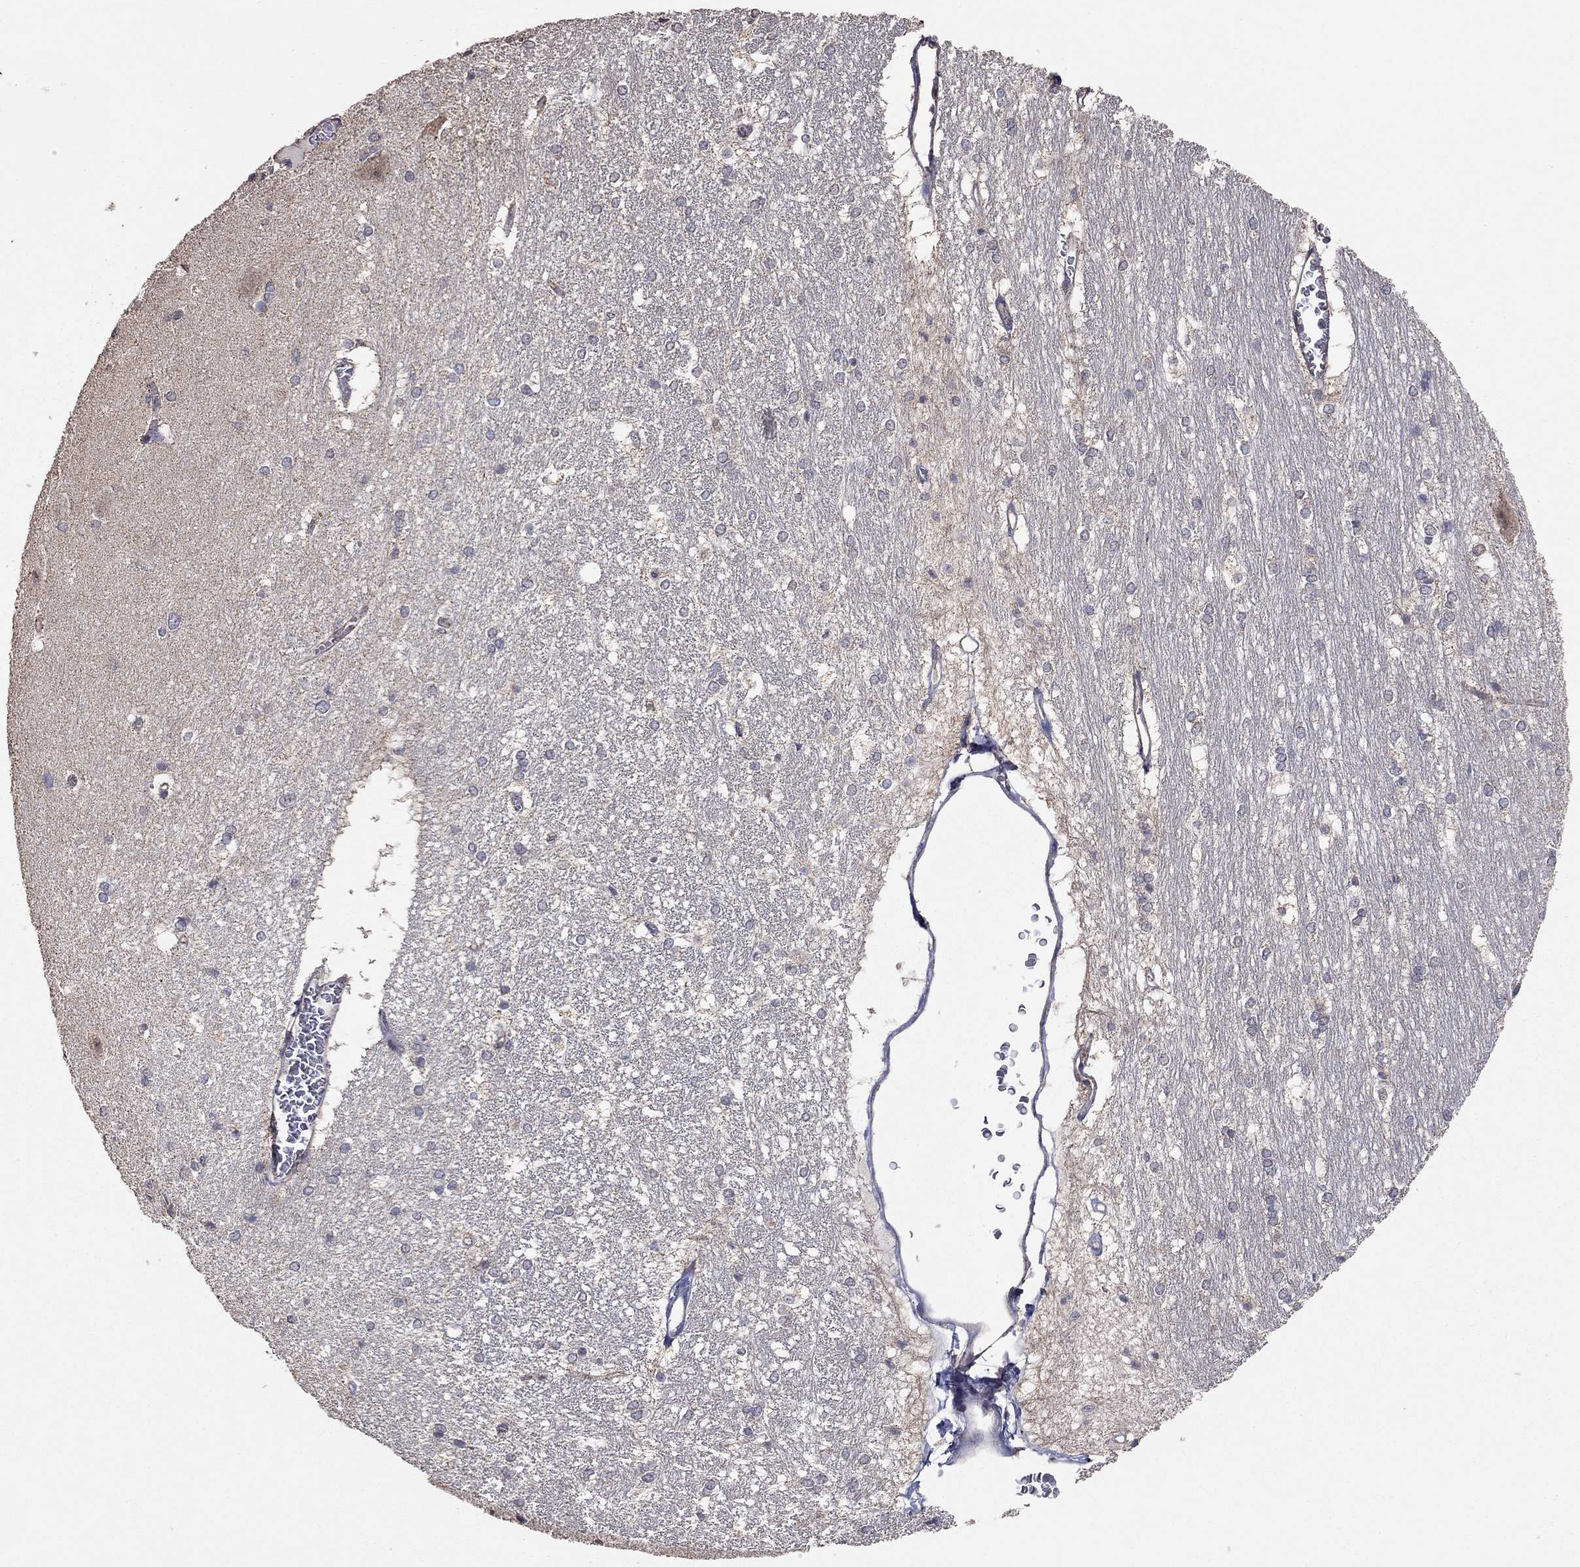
{"staining": {"intensity": "negative", "quantity": "none", "location": "none"}, "tissue": "hippocampus", "cell_type": "Glial cells", "image_type": "normal", "snomed": [{"axis": "morphology", "description": "Normal tissue, NOS"}, {"axis": "topography", "description": "Cerebral cortex"}, {"axis": "topography", "description": "Hippocampus"}], "caption": "The photomicrograph demonstrates no staining of glial cells in unremarkable hippocampus. Brightfield microscopy of immunohistochemistry stained with DAB (brown) and hematoxylin (blue), captured at high magnification.", "gene": "ANKRA2", "patient": {"sex": "female", "age": 19}}